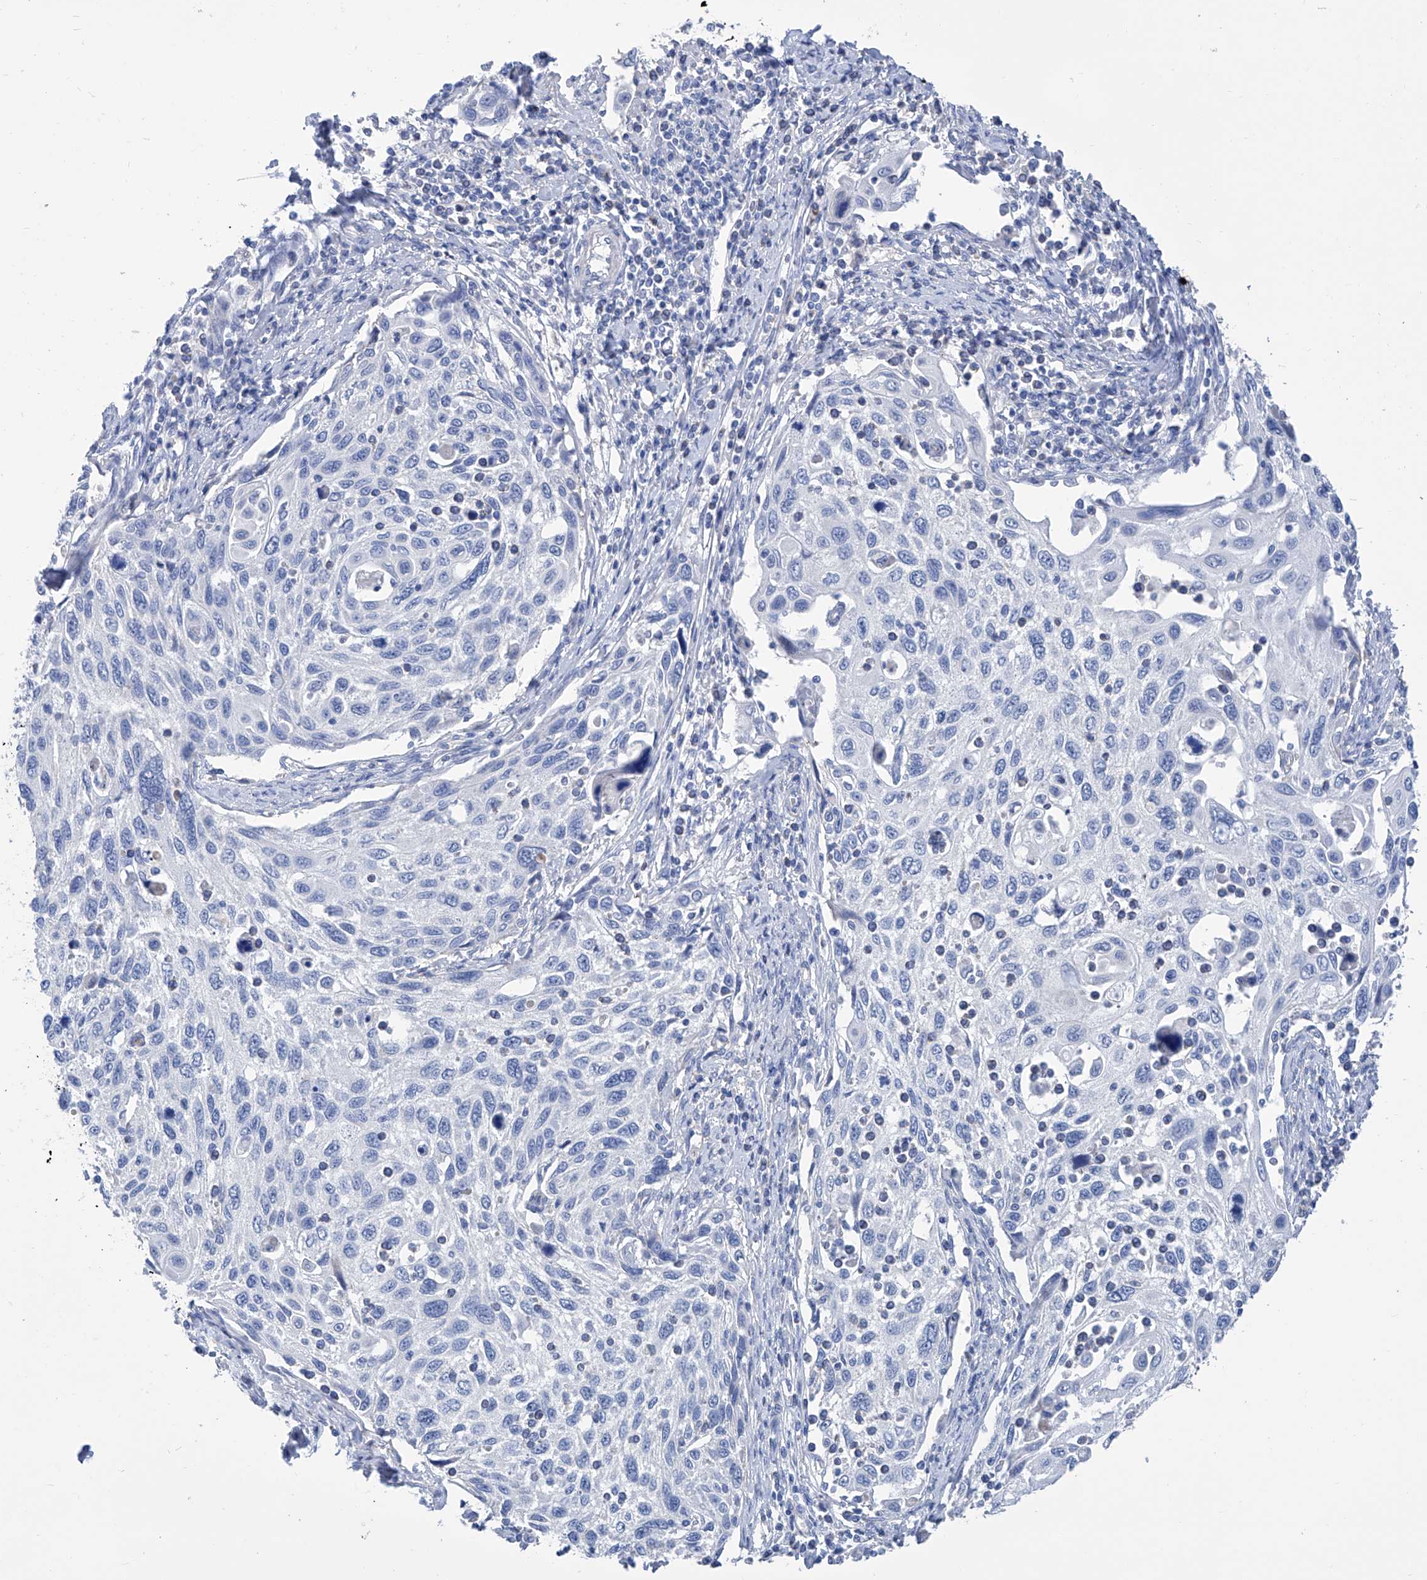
{"staining": {"intensity": "negative", "quantity": "none", "location": "none"}, "tissue": "cervical cancer", "cell_type": "Tumor cells", "image_type": "cancer", "snomed": [{"axis": "morphology", "description": "Squamous cell carcinoma, NOS"}, {"axis": "topography", "description": "Cervix"}], "caption": "Immunohistochemistry (IHC) photomicrograph of neoplastic tissue: human squamous cell carcinoma (cervical) stained with DAB (3,3'-diaminobenzidine) displays no significant protein expression in tumor cells.", "gene": "SMS", "patient": {"sex": "female", "age": 70}}